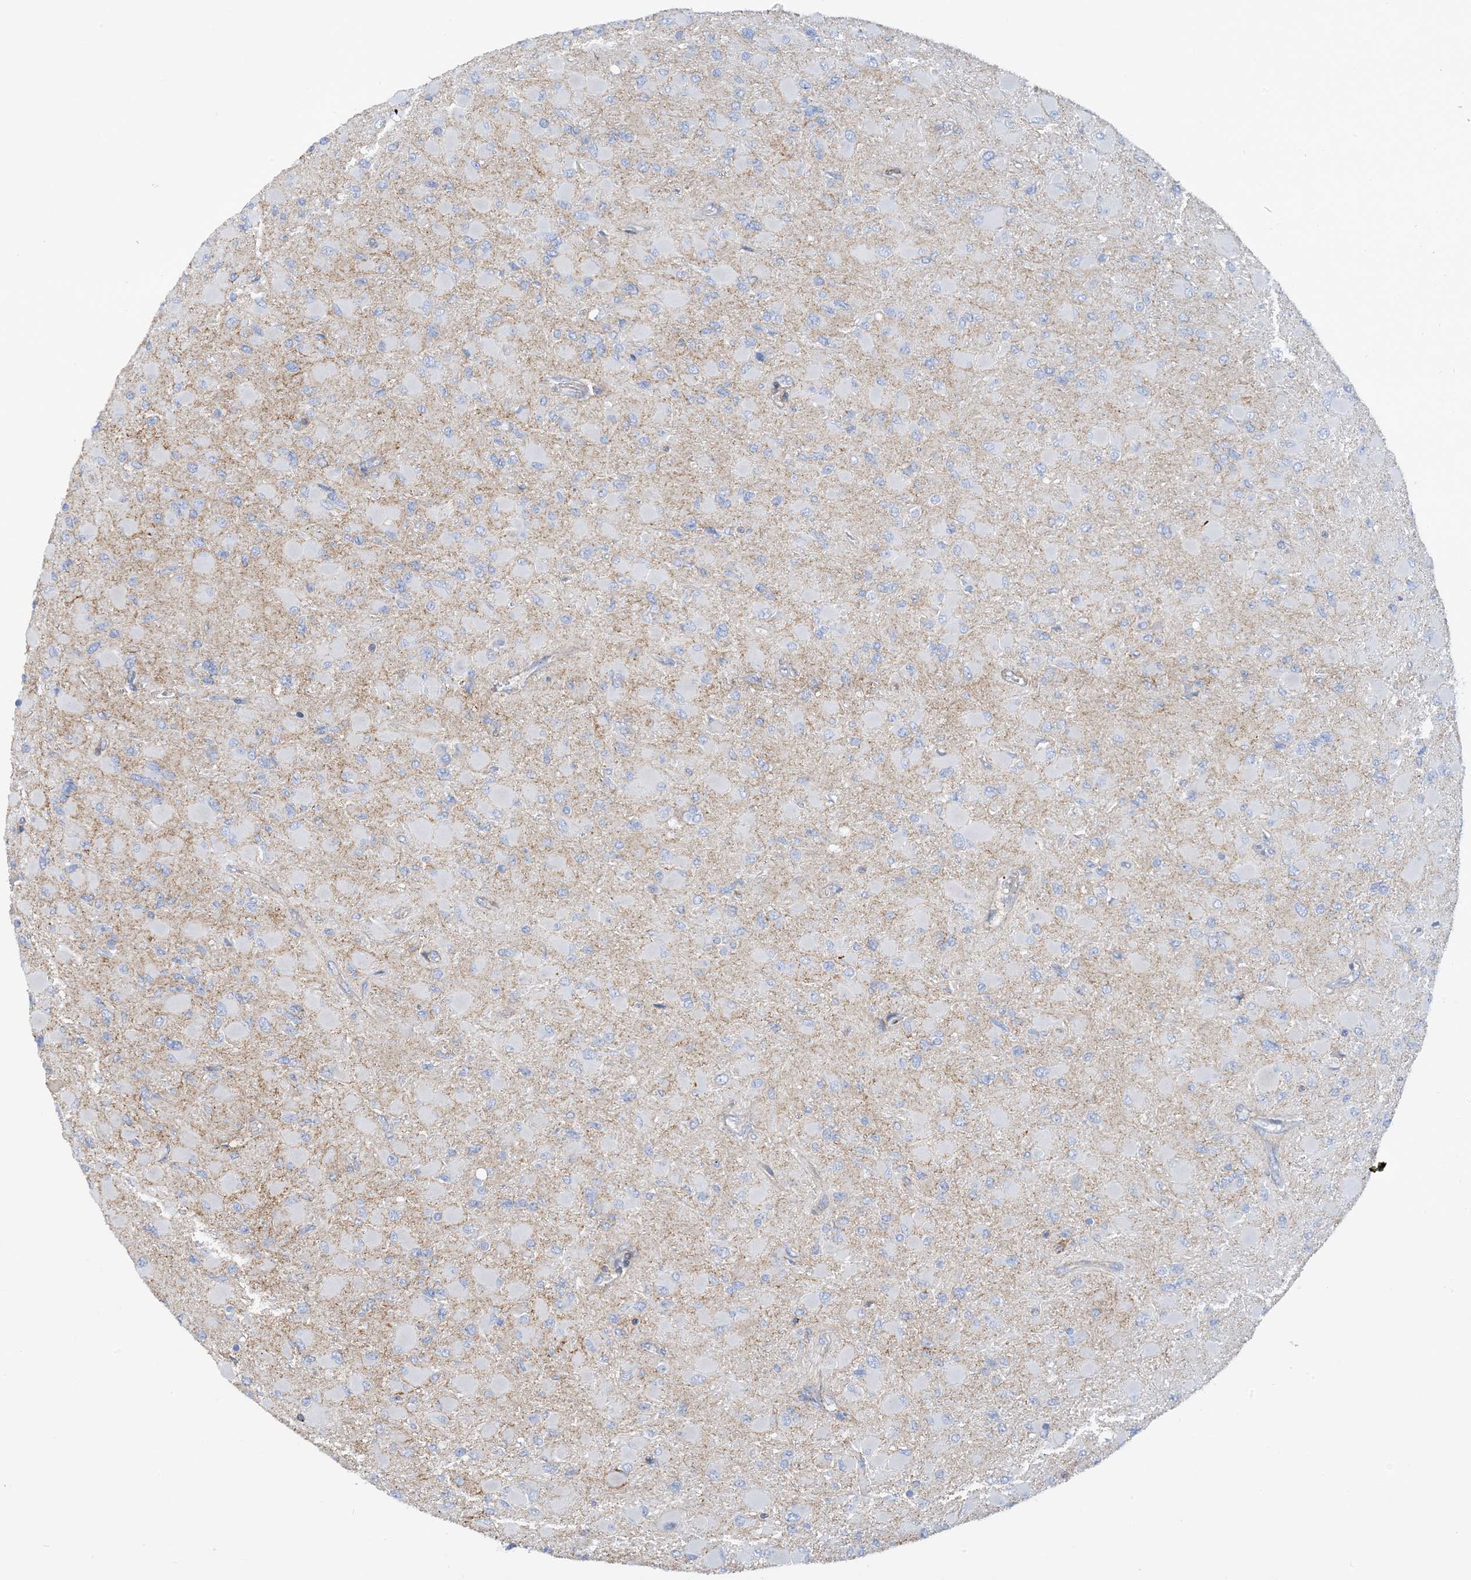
{"staining": {"intensity": "negative", "quantity": "none", "location": "none"}, "tissue": "glioma", "cell_type": "Tumor cells", "image_type": "cancer", "snomed": [{"axis": "morphology", "description": "Glioma, malignant, High grade"}, {"axis": "topography", "description": "Cerebral cortex"}], "caption": "An IHC image of malignant glioma (high-grade) is shown. There is no staining in tumor cells of malignant glioma (high-grade).", "gene": "CALHM5", "patient": {"sex": "female", "age": 36}}